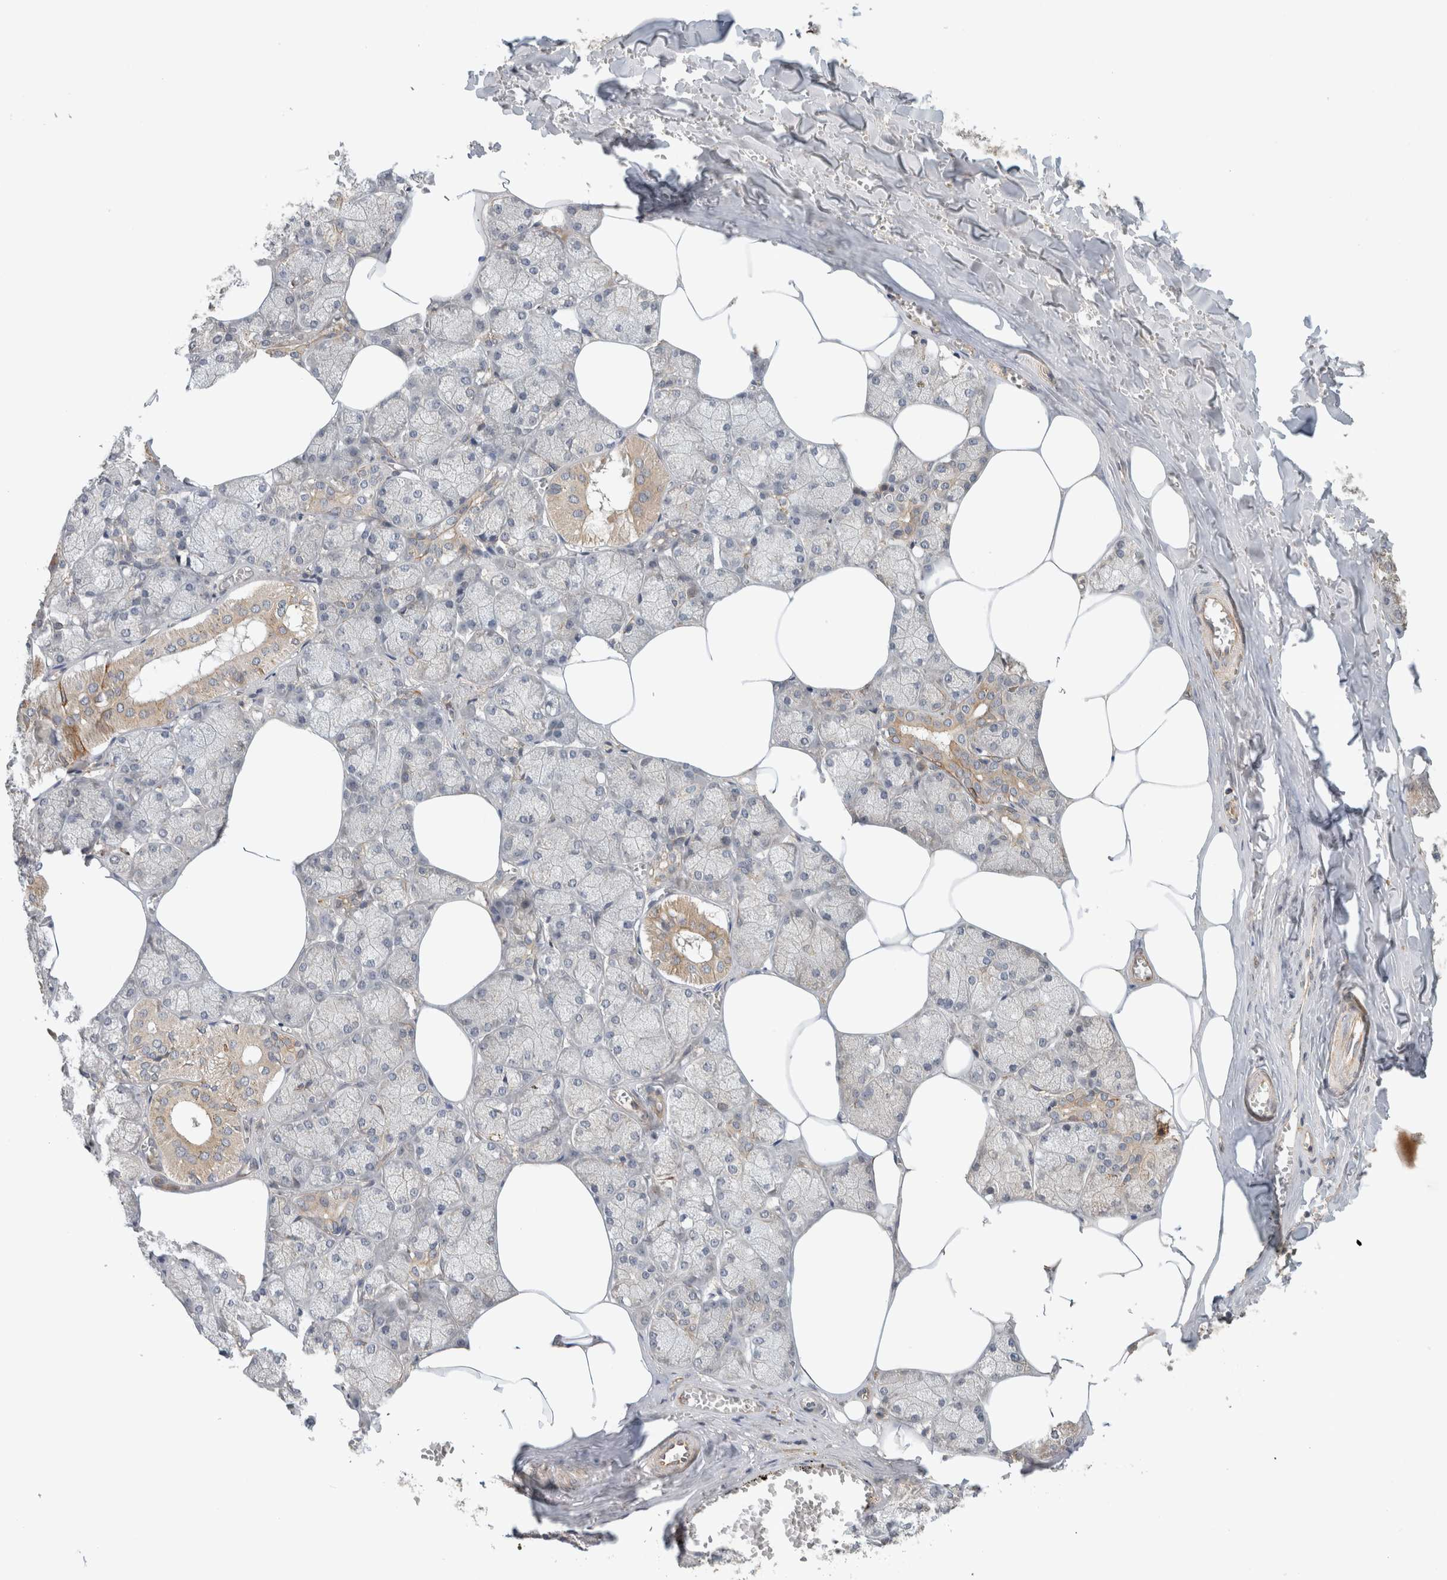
{"staining": {"intensity": "moderate", "quantity": "25%-75%", "location": "cytoplasmic/membranous"}, "tissue": "salivary gland", "cell_type": "Glandular cells", "image_type": "normal", "snomed": [{"axis": "morphology", "description": "Normal tissue, NOS"}, {"axis": "topography", "description": "Salivary gland"}], "caption": "A histopathology image of human salivary gland stained for a protein demonstrates moderate cytoplasmic/membranous brown staining in glandular cells. The staining was performed using DAB (3,3'-diaminobenzidine), with brown indicating positive protein expression. Nuclei are stained blue with hematoxylin.", "gene": "ARMC9", "patient": {"sex": "male", "age": 62}}